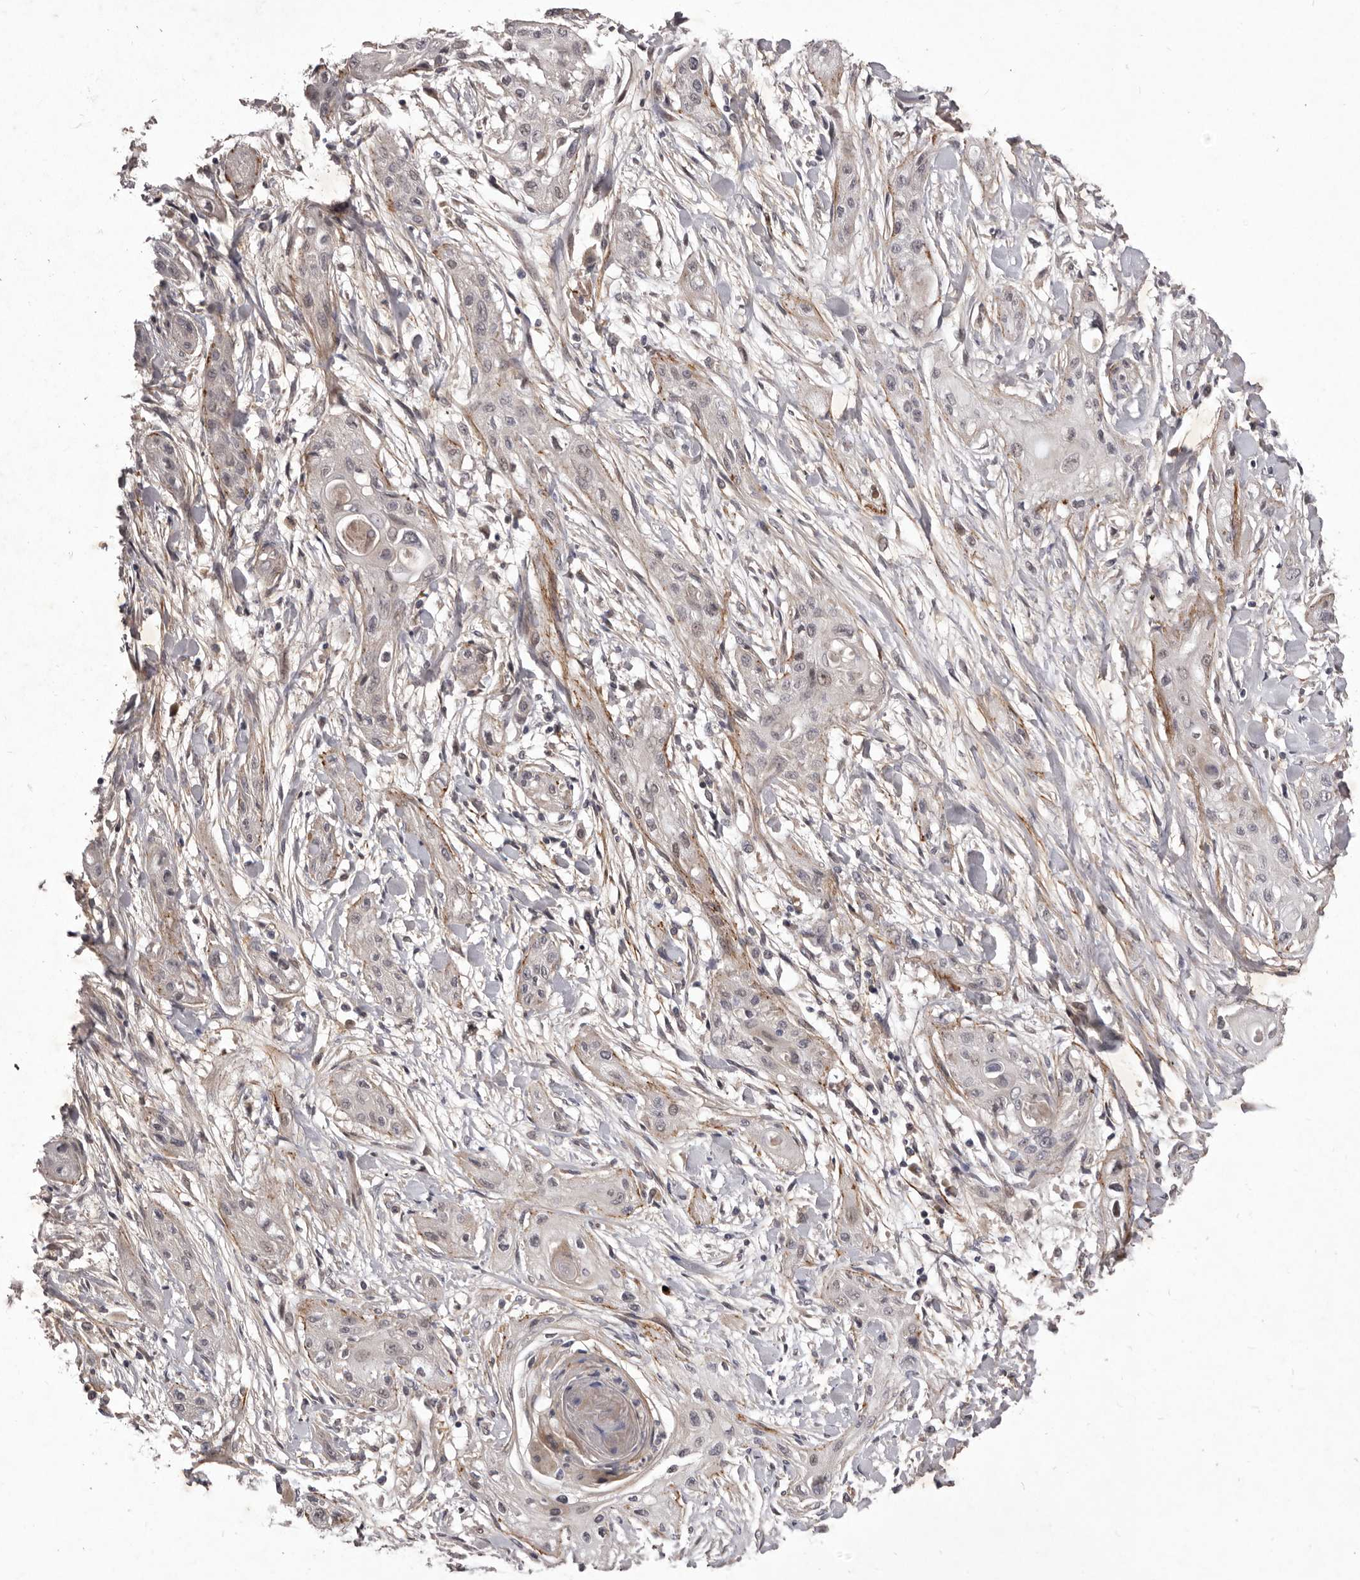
{"staining": {"intensity": "negative", "quantity": "none", "location": "none"}, "tissue": "lung cancer", "cell_type": "Tumor cells", "image_type": "cancer", "snomed": [{"axis": "morphology", "description": "Squamous cell carcinoma, NOS"}, {"axis": "topography", "description": "Lung"}], "caption": "Image shows no significant protein staining in tumor cells of lung cancer (squamous cell carcinoma).", "gene": "HBS1L", "patient": {"sex": "female", "age": 47}}